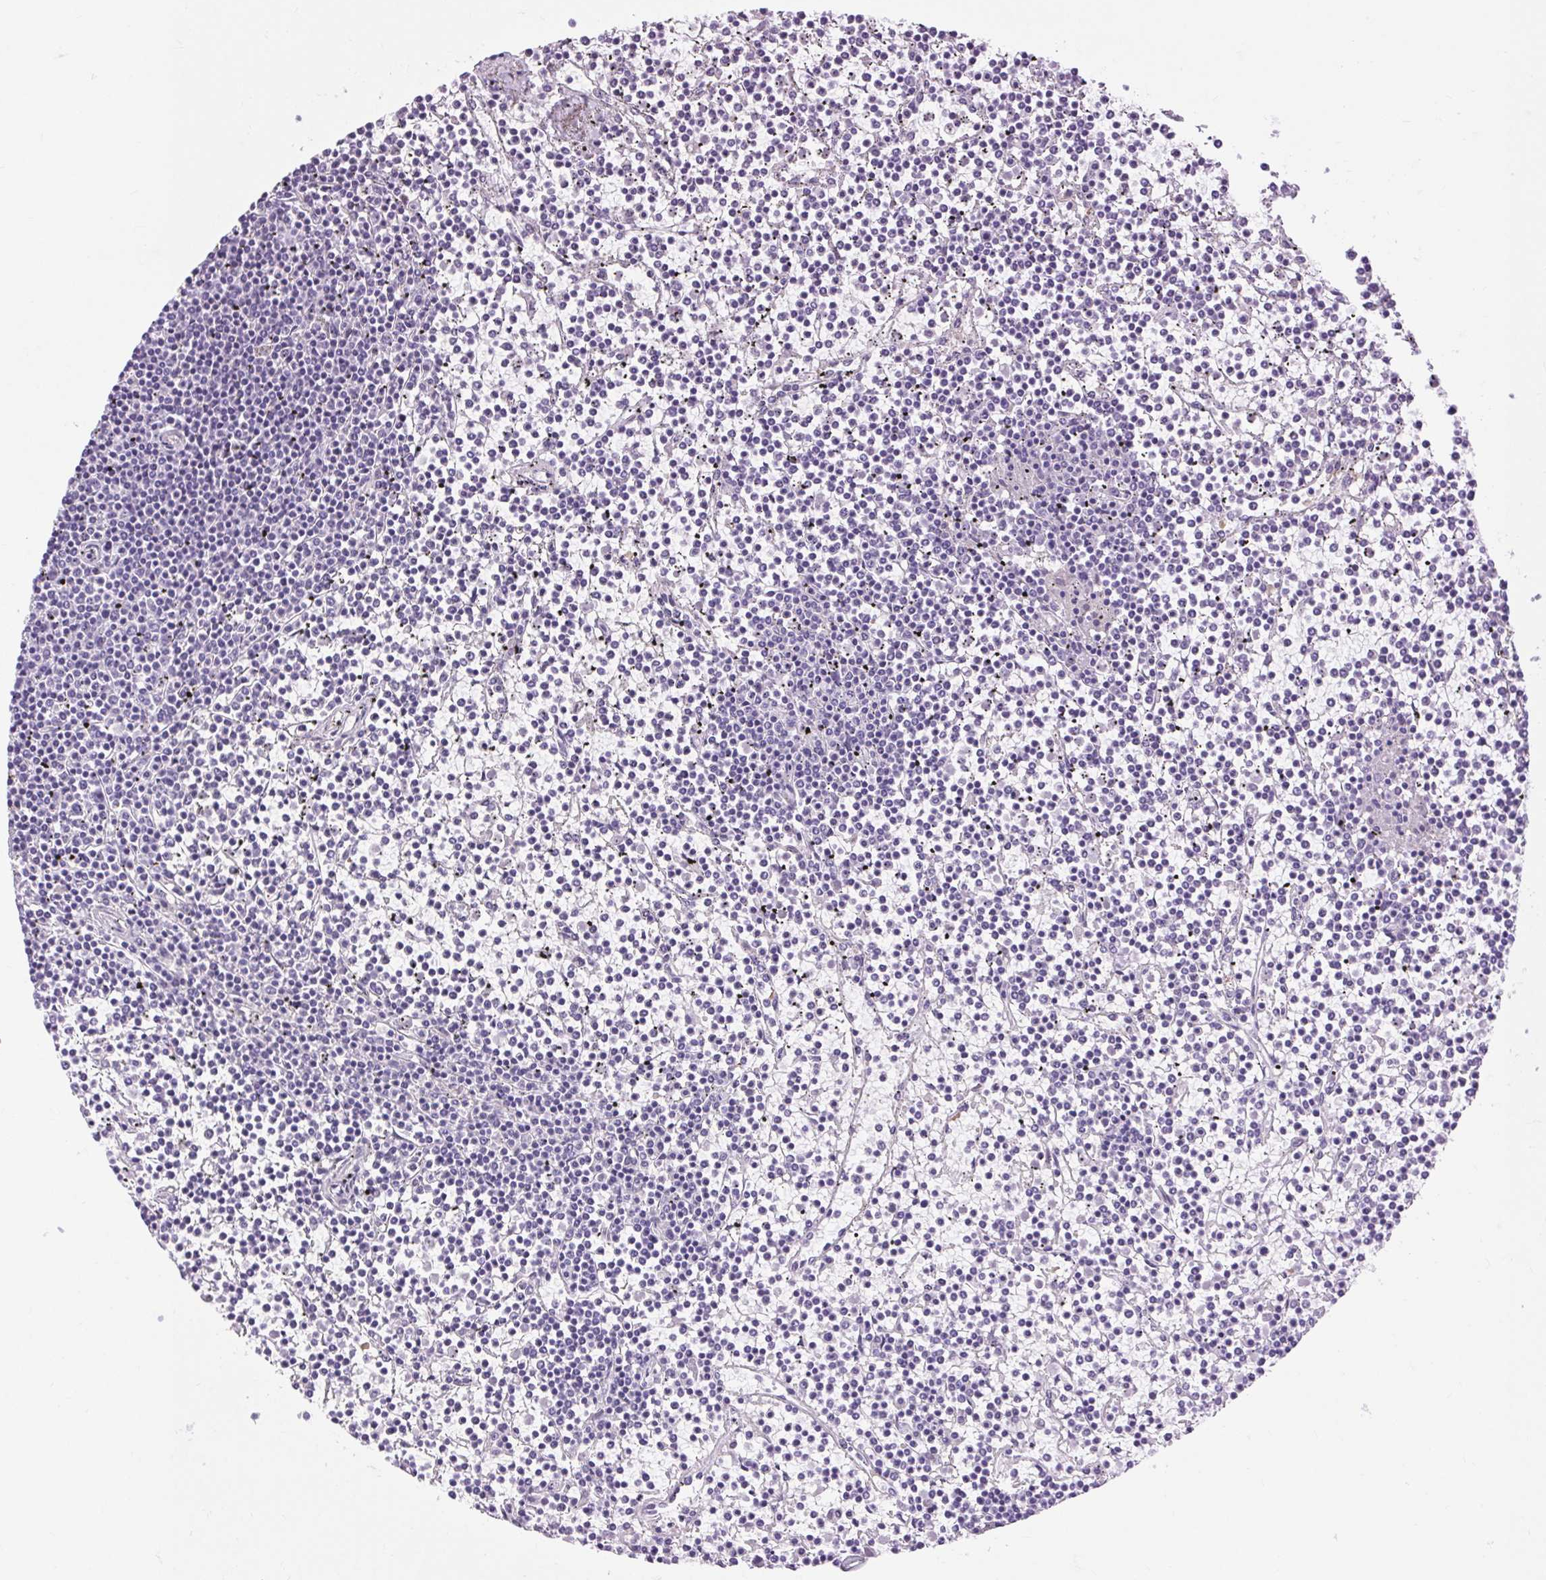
{"staining": {"intensity": "negative", "quantity": "none", "location": "none"}, "tissue": "lymphoma", "cell_type": "Tumor cells", "image_type": "cancer", "snomed": [{"axis": "morphology", "description": "Malignant lymphoma, non-Hodgkin's type, Low grade"}, {"axis": "topography", "description": "Spleen"}], "caption": "IHC histopathology image of human low-grade malignant lymphoma, non-Hodgkin's type stained for a protein (brown), which displays no staining in tumor cells.", "gene": "SOWAHC", "patient": {"sex": "female", "age": 19}}